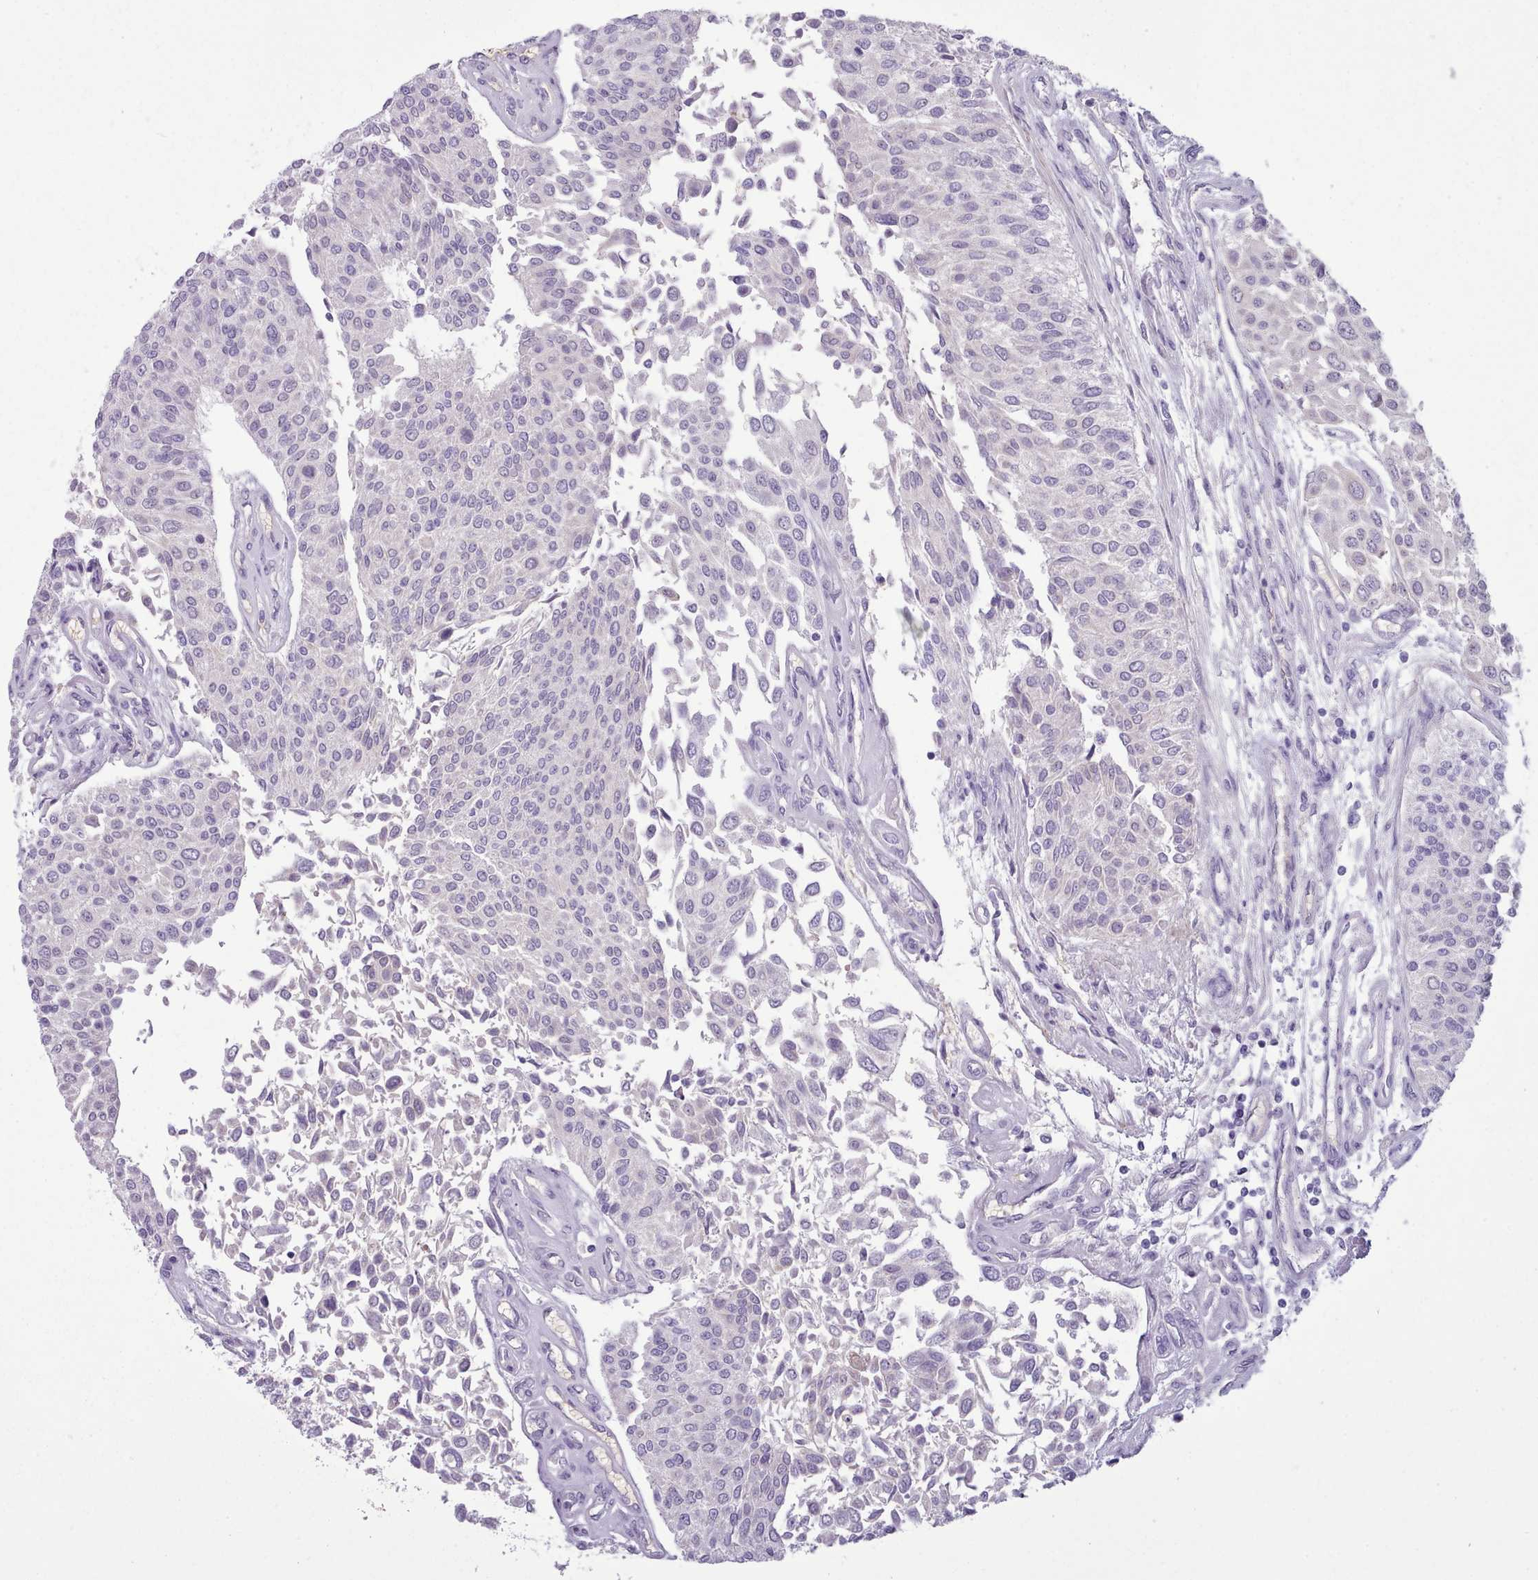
{"staining": {"intensity": "negative", "quantity": "none", "location": "none"}, "tissue": "urothelial cancer", "cell_type": "Tumor cells", "image_type": "cancer", "snomed": [{"axis": "morphology", "description": "Urothelial carcinoma, NOS"}, {"axis": "topography", "description": "Urinary bladder"}], "caption": "The image shows no significant expression in tumor cells of transitional cell carcinoma.", "gene": "AK4", "patient": {"sex": "male", "age": 55}}